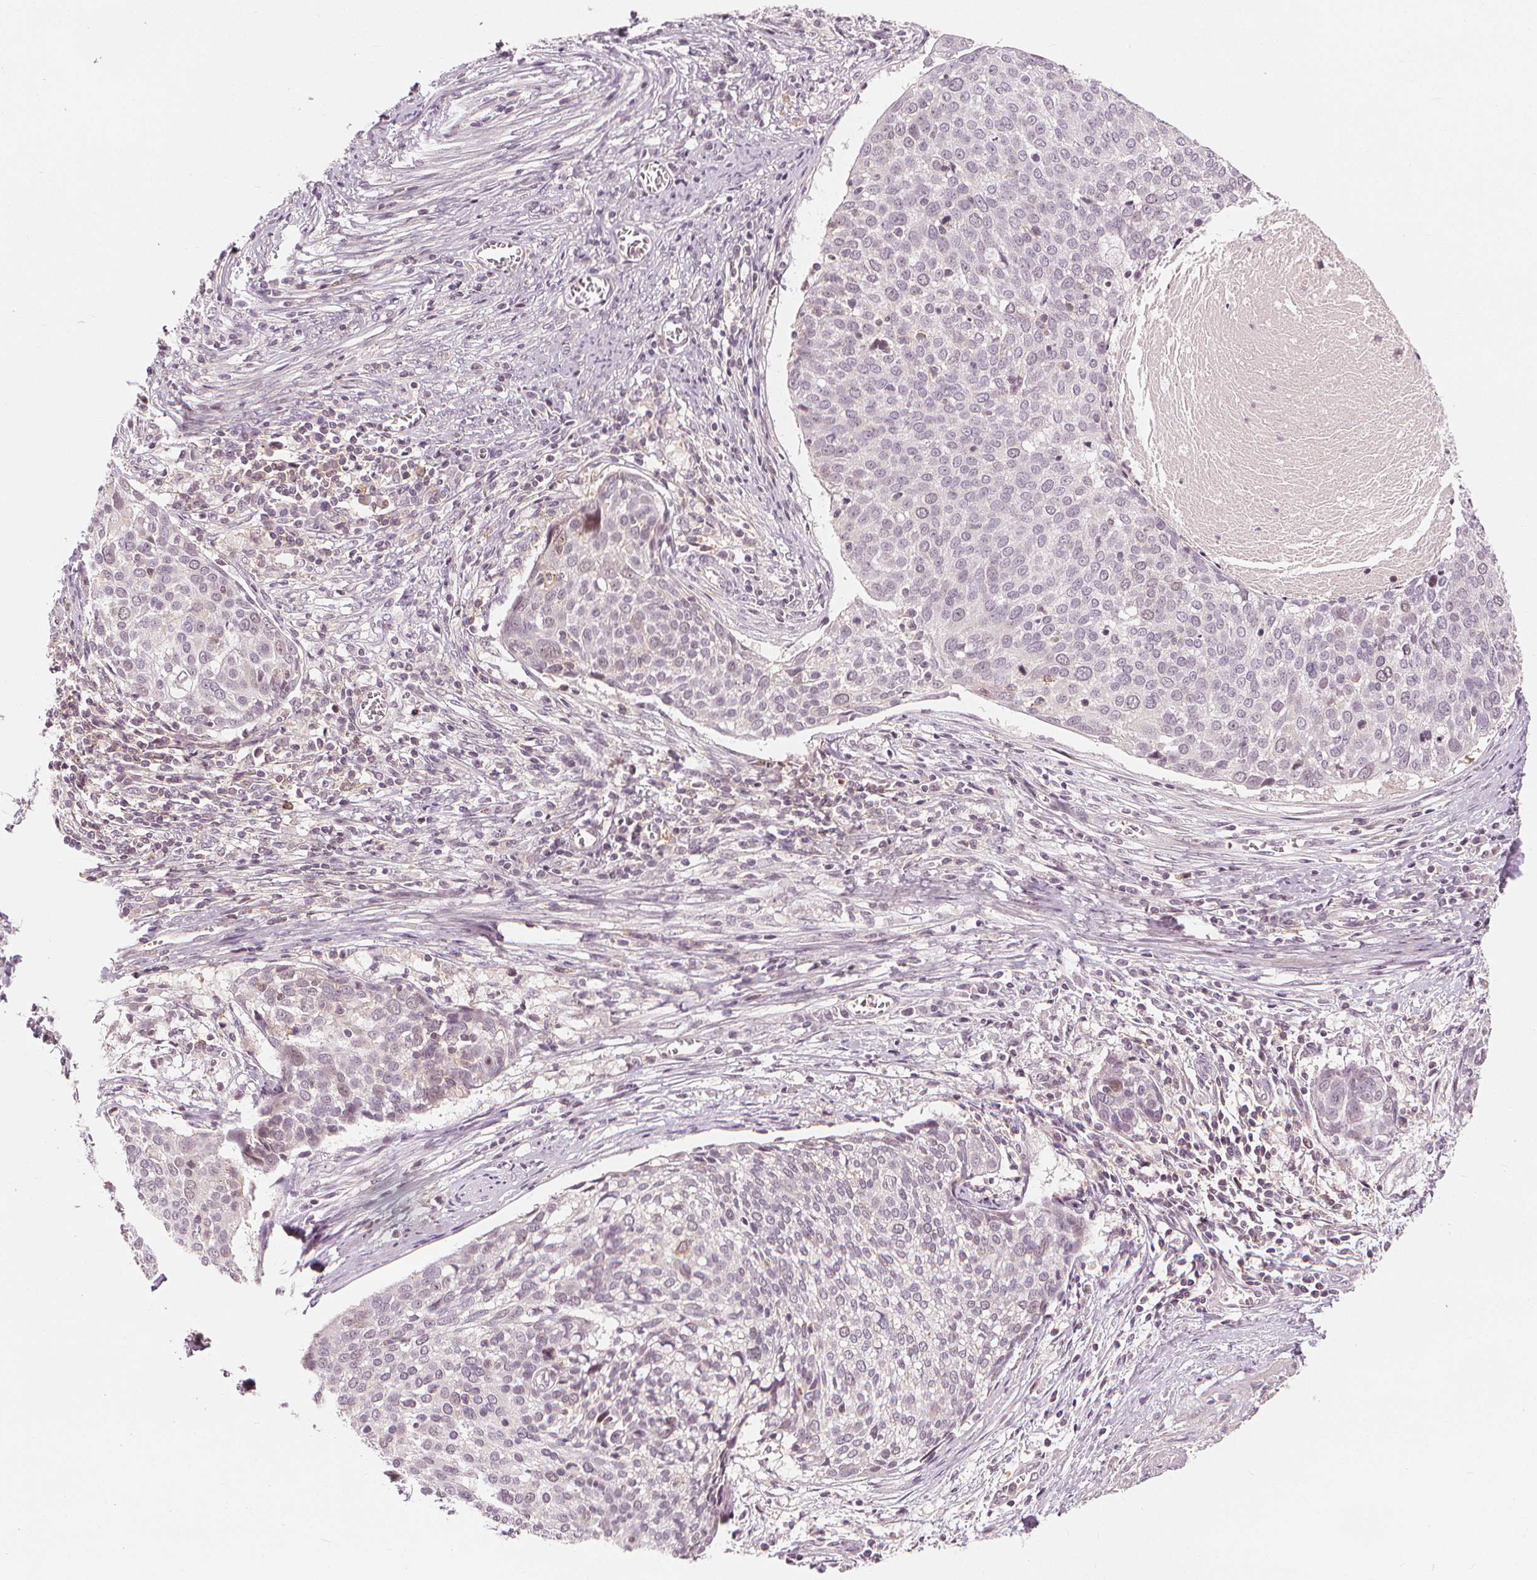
{"staining": {"intensity": "negative", "quantity": "none", "location": "none"}, "tissue": "cervical cancer", "cell_type": "Tumor cells", "image_type": "cancer", "snomed": [{"axis": "morphology", "description": "Squamous cell carcinoma, NOS"}, {"axis": "topography", "description": "Cervix"}], "caption": "An IHC histopathology image of squamous cell carcinoma (cervical) is shown. There is no staining in tumor cells of squamous cell carcinoma (cervical). (Immunohistochemistry (ihc), brightfield microscopy, high magnification).", "gene": "SLC34A1", "patient": {"sex": "female", "age": 39}}